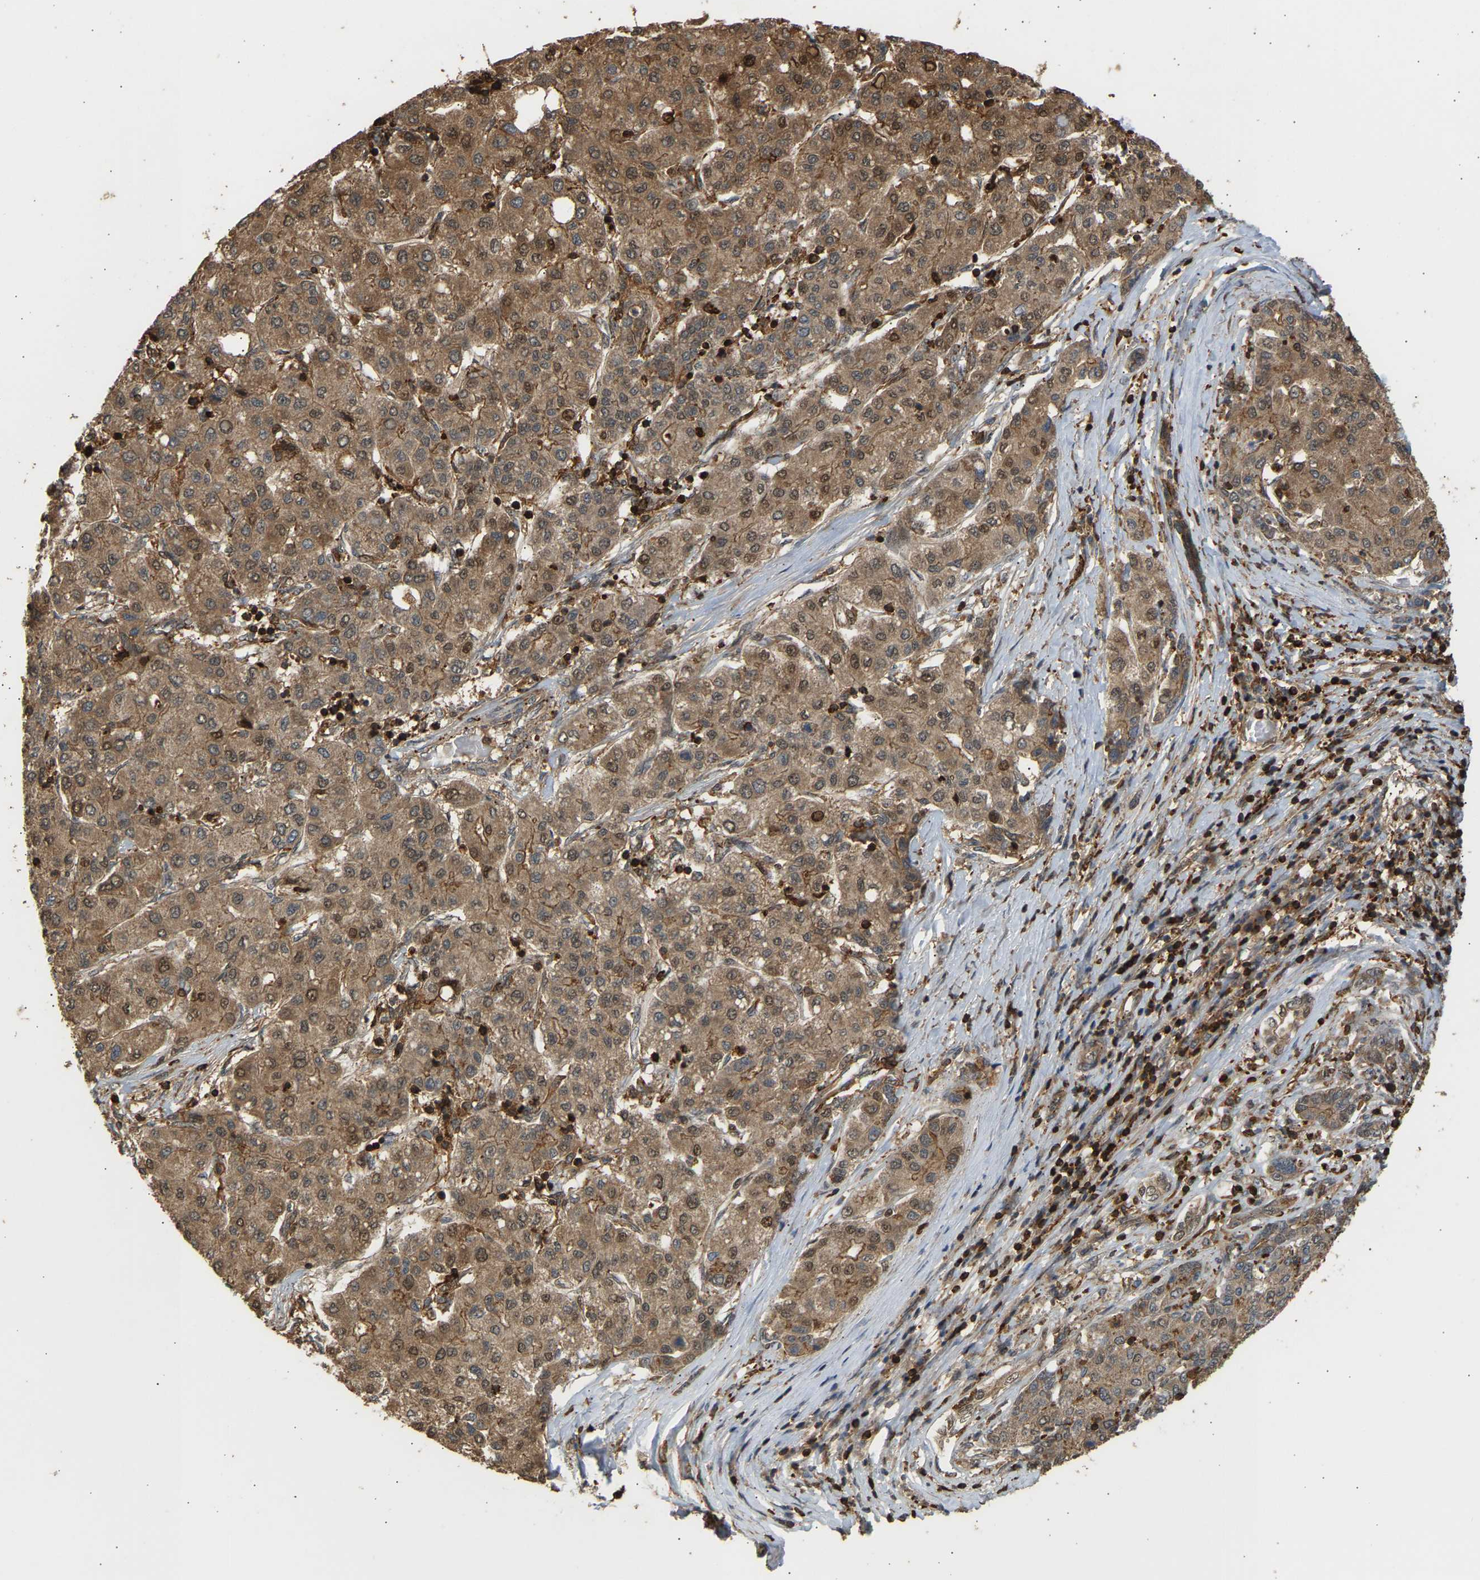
{"staining": {"intensity": "moderate", "quantity": ">75%", "location": "cytoplasmic/membranous,nuclear"}, "tissue": "liver cancer", "cell_type": "Tumor cells", "image_type": "cancer", "snomed": [{"axis": "morphology", "description": "Carcinoma, Hepatocellular, NOS"}, {"axis": "topography", "description": "Liver"}], "caption": "A brown stain shows moderate cytoplasmic/membranous and nuclear expression of a protein in hepatocellular carcinoma (liver) tumor cells.", "gene": "GOPC", "patient": {"sex": "male", "age": 65}}